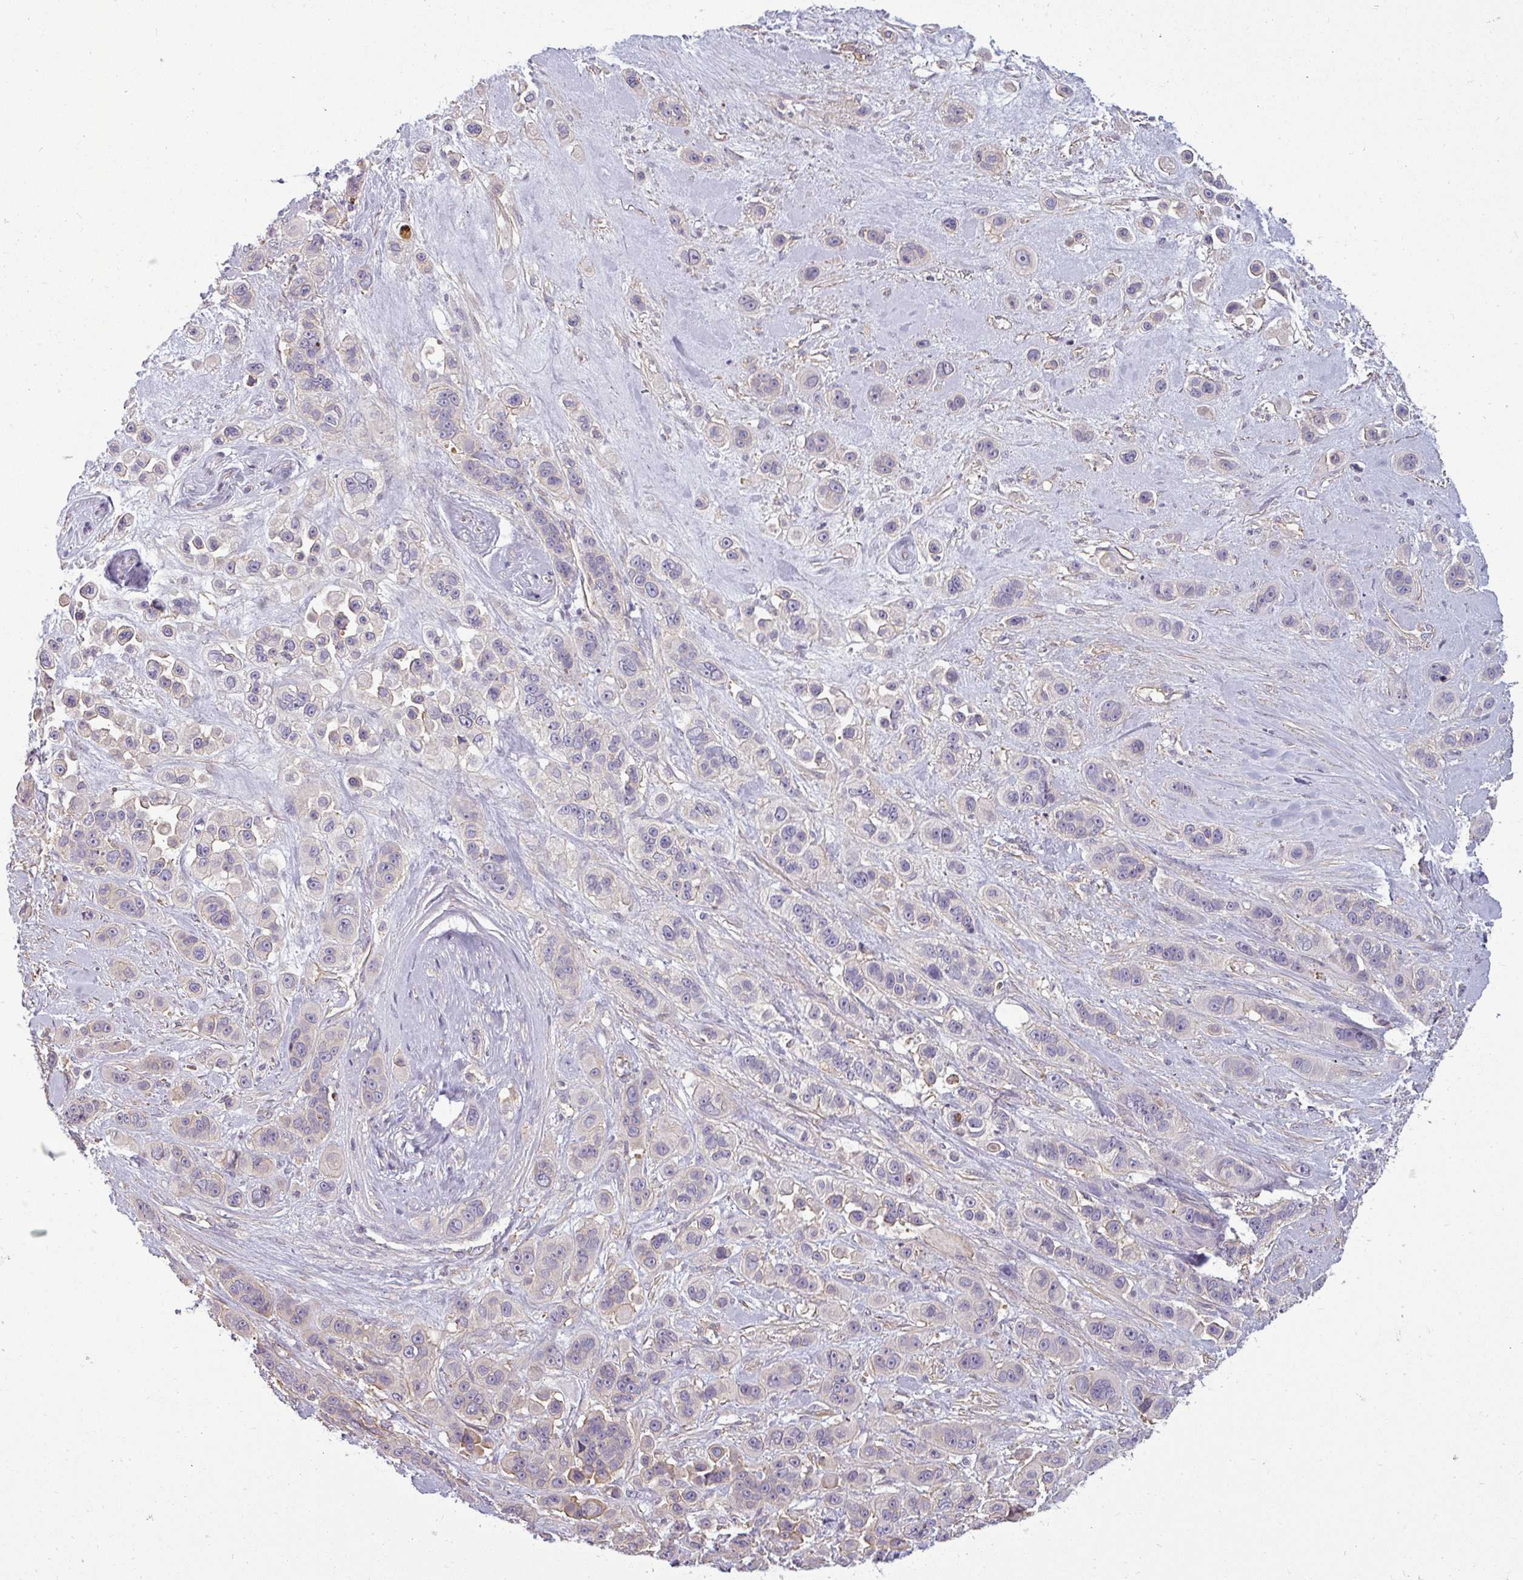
{"staining": {"intensity": "negative", "quantity": "none", "location": "none"}, "tissue": "skin cancer", "cell_type": "Tumor cells", "image_type": "cancer", "snomed": [{"axis": "morphology", "description": "Squamous cell carcinoma, NOS"}, {"axis": "topography", "description": "Skin"}], "caption": "A high-resolution micrograph shows IHC staining of skin cancer, which exhibits no significant staining in tumor cells.", "gene": "ZNF835", "patient": {"sex": "male", "age": 67}}